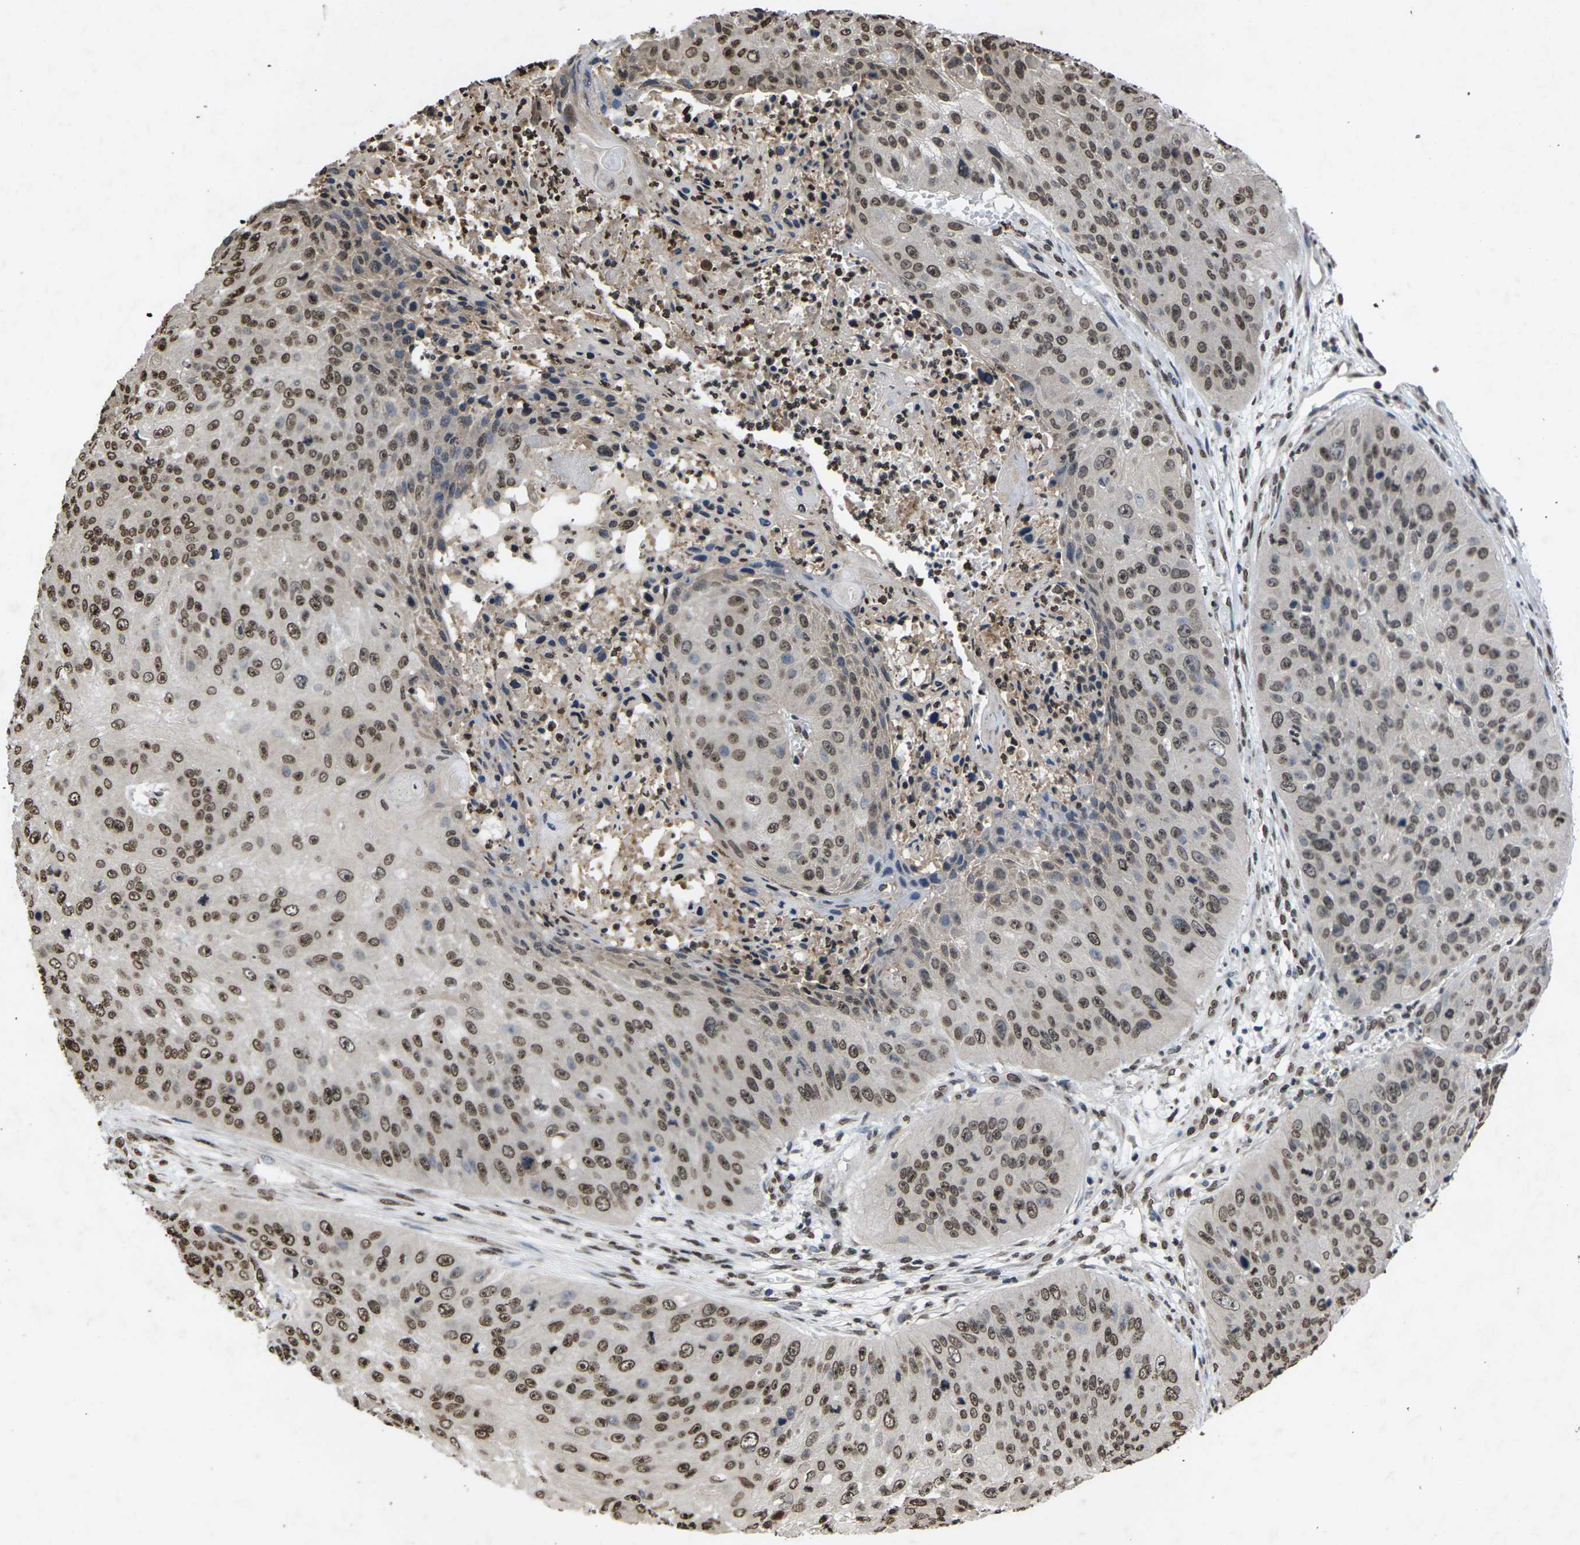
{"staining": {"intensity": "strong", "quantity": ">75%", "location": "nuclear"}, "tissue": "skin cancer", "cell_type": "Tumor cells", "image_type": "cancer", "snomed": [{"axis": "morphology", "description": "Squamous cell carcinoma, NOS"}, {"axis": "topography", "description": "Skin"}], "caption": "Immunohistochemistry (IHC) photomicrograph of neoplastic tissue: skin cancer stained using immunohistochemistry demonstrates high levels of strong protein expression localized specifically in the nuclear of tumor cells, appearing as a nuclear brown color.", "gene": "EMSY", "patient": {"sex": "female", "age": 80}}